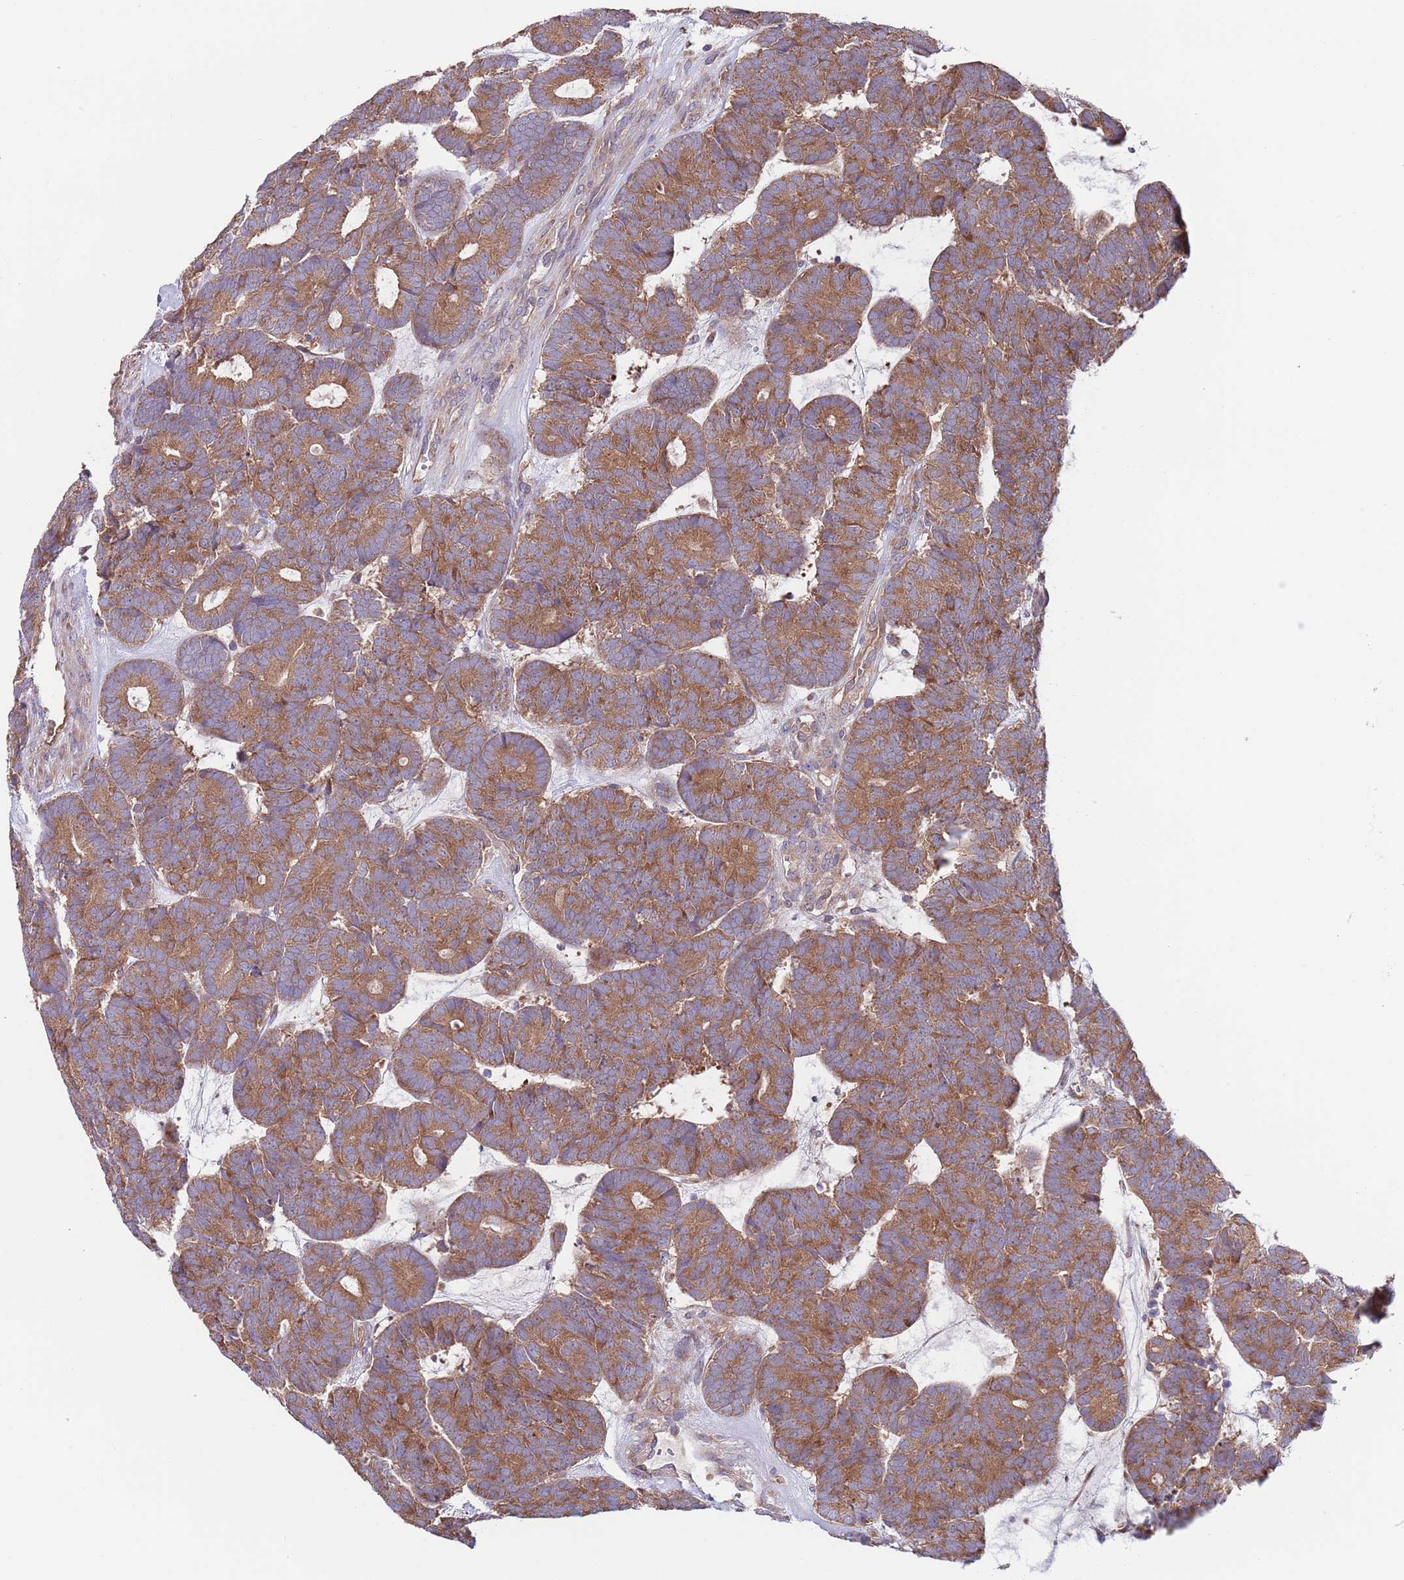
{"staining": {"intensity": "moderate", "quantity": ">75%", "location": "cytoplasmic/membranous"}, "tissue": "head and neck cancer", "cell_type": "Tumor cells", "image_type": "cancer", "snomed": [{"axis": "morphology", "description": "Adenocarcinoma, NOS"}, {"axis": "topography", "description": "Head-Neck"}], "caption": "This micrograph demonstrates head and neck adenocarcinoma stained with immunohistochemistry to label a protein in brown. The cytoplasmic/membranous of tumor cells show moderate positivity for the protein. Nuclei are counter-stained blue.", "gene": "EIF3F", "patient": {"sex": "female", "age": 81}}